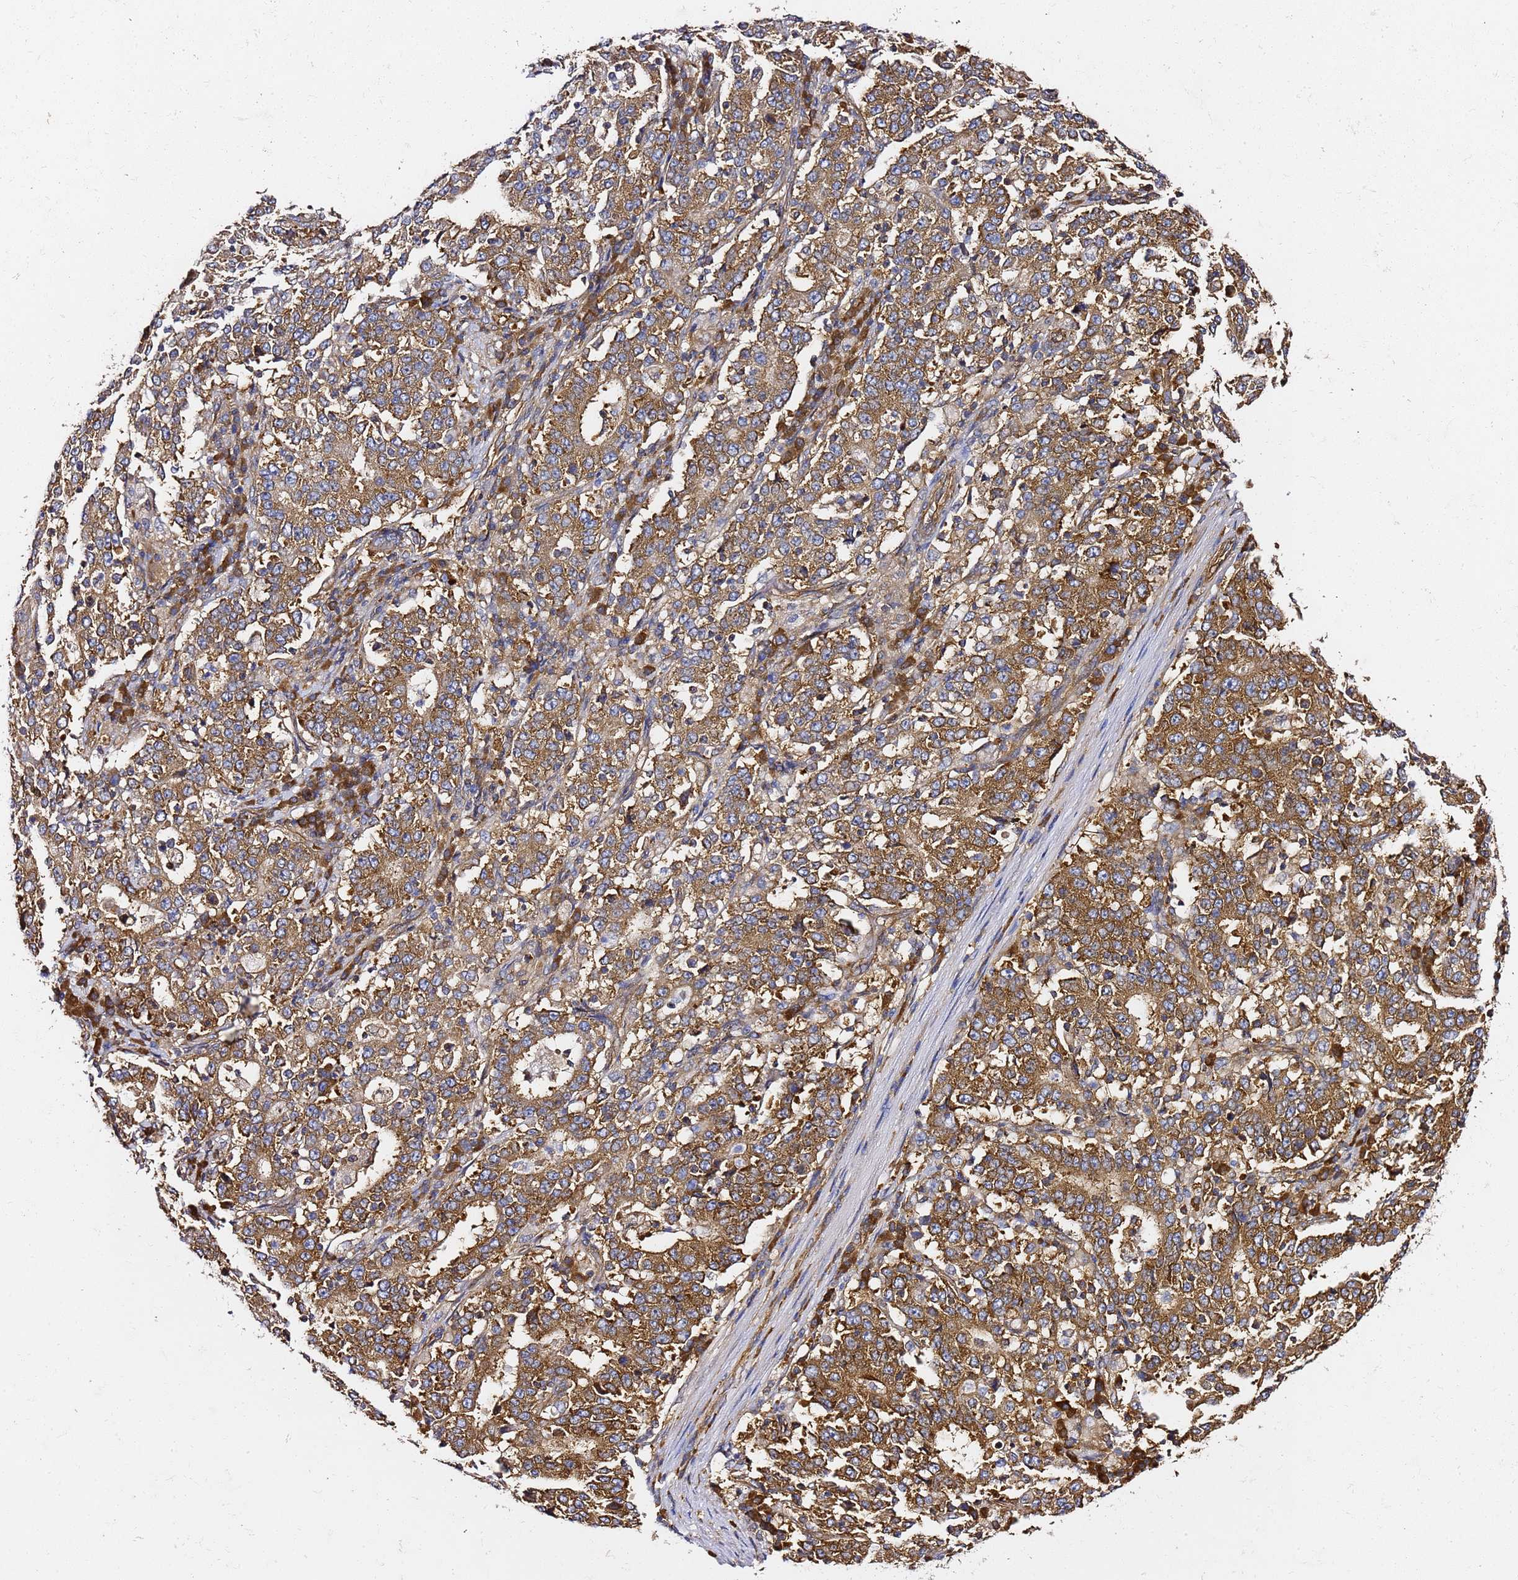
{"staining": {"intensity": "moderate", "quantity": ">75%", "location": "cytoplasmic/membranous"}, "tissue": "stomach cancer", "cell_type": "Tumor cells", "image_type": "cancer", "snomed": [{"axis": "morphology", "description": "Adenocarcinoma, NOS"}, {"axis": "topography", "description": "Stomach"}], "caption": "Immunohistochemistry image of human stomach adenocarcinoma stained for a protein (brown), which shows medium levels of moderate cytoplasmic/membranous positivity in approximately >75% of tumor cells.", "gene": "TPST1", "patient": {"sex": "male", "age": 59}}